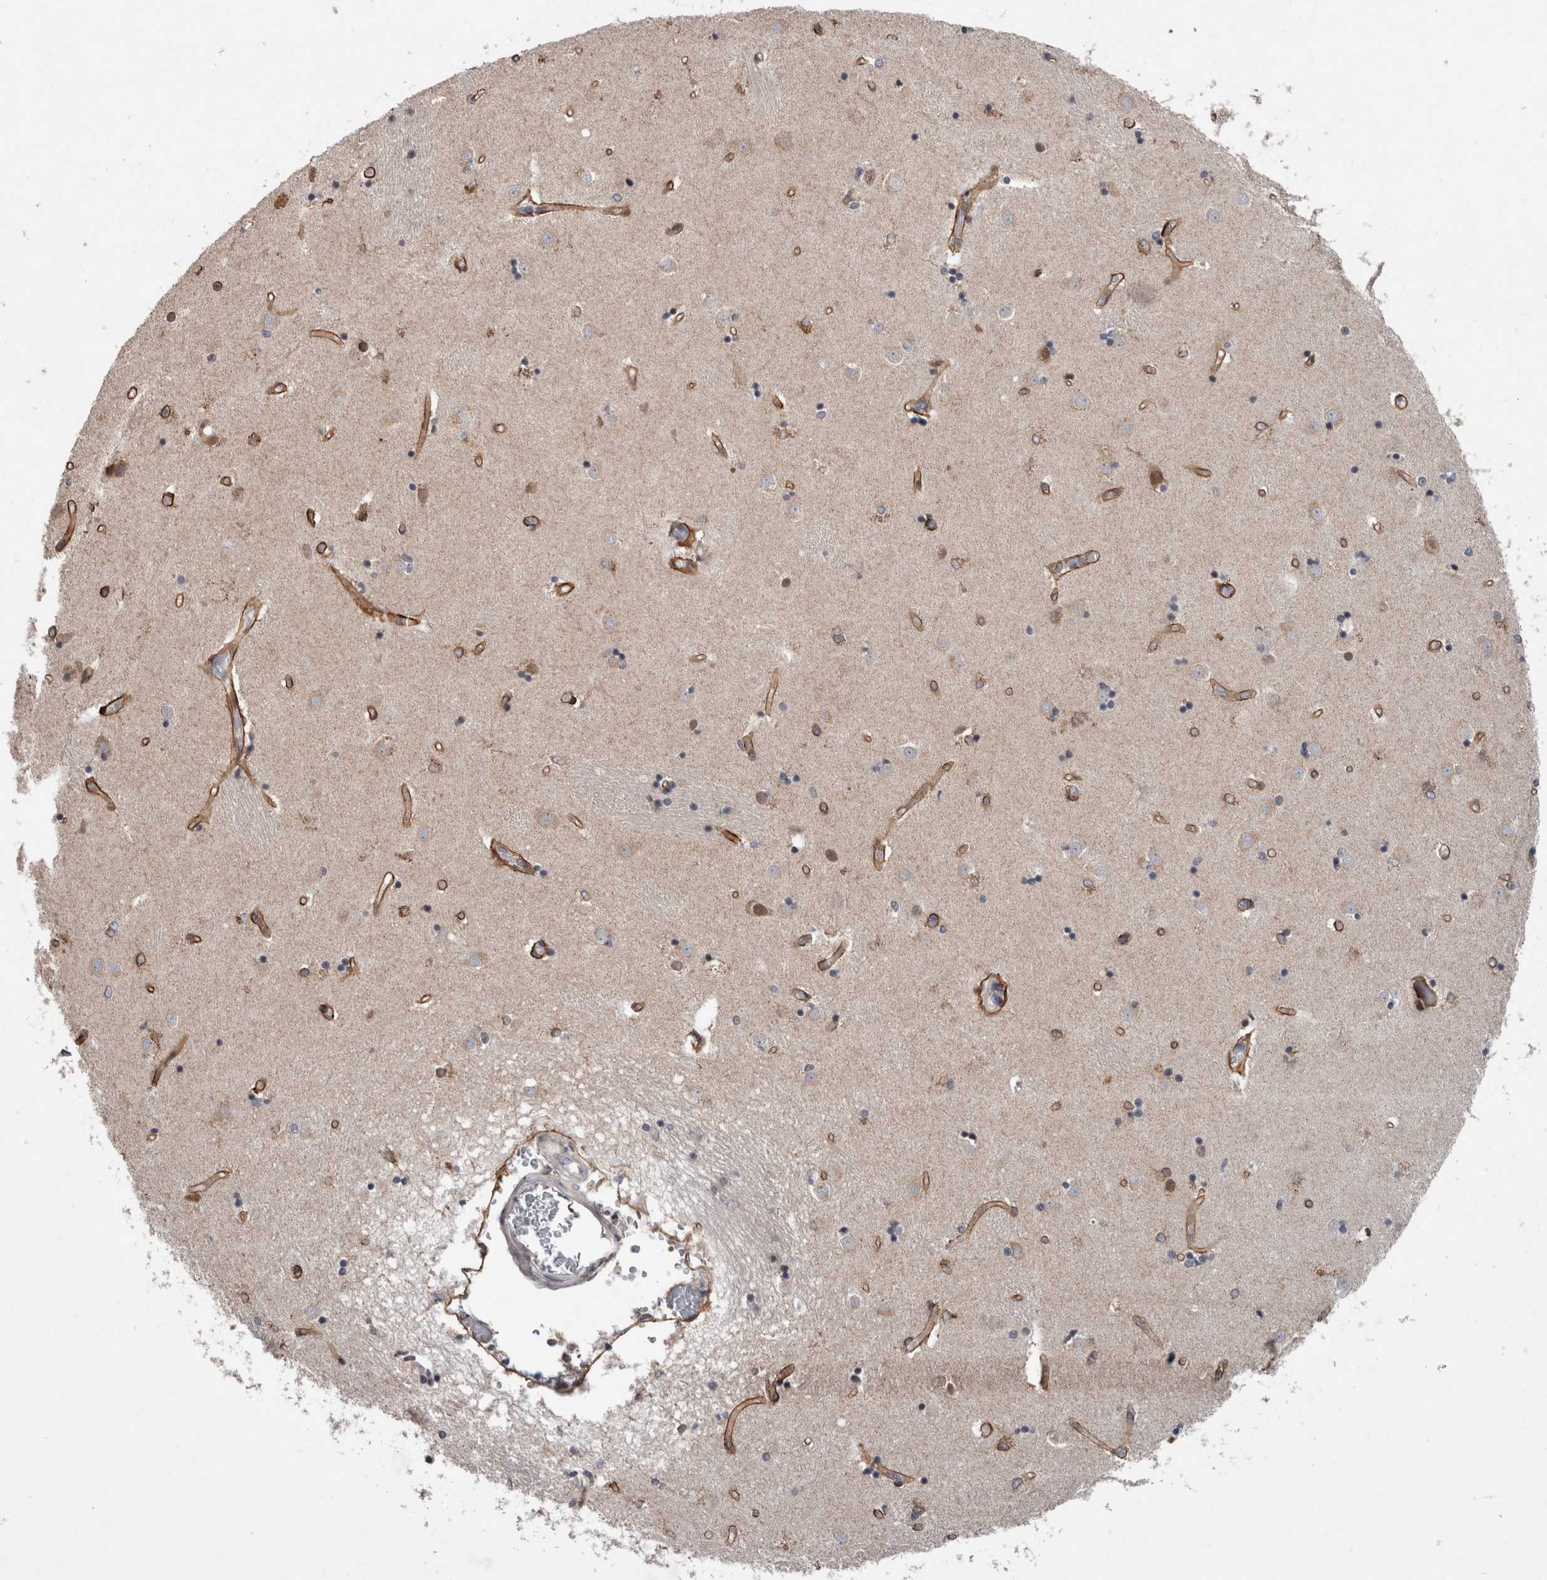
{"staining": {"intensity": "moderate", "quantity": "25%-75%", "location": "cytoplasmic/membranous"}, "tissue": "caudate", "cell_type": "Glial cells", "image_type": "normal", "snomed": [{"axis": "morphology", "description": "Normal tissue, NOS"}, {"axis": "topography", "description": "Lateral ventricle wall"}], "caption": "Caudate stained for a protein demonstrates moderate cytoplasmic/membranous positivity in glial cells. (DAB IHC with brightfield microscopy, high magnification).", "gene": "GIMAP6", "patient": {"sex": "male", "age": 45}}